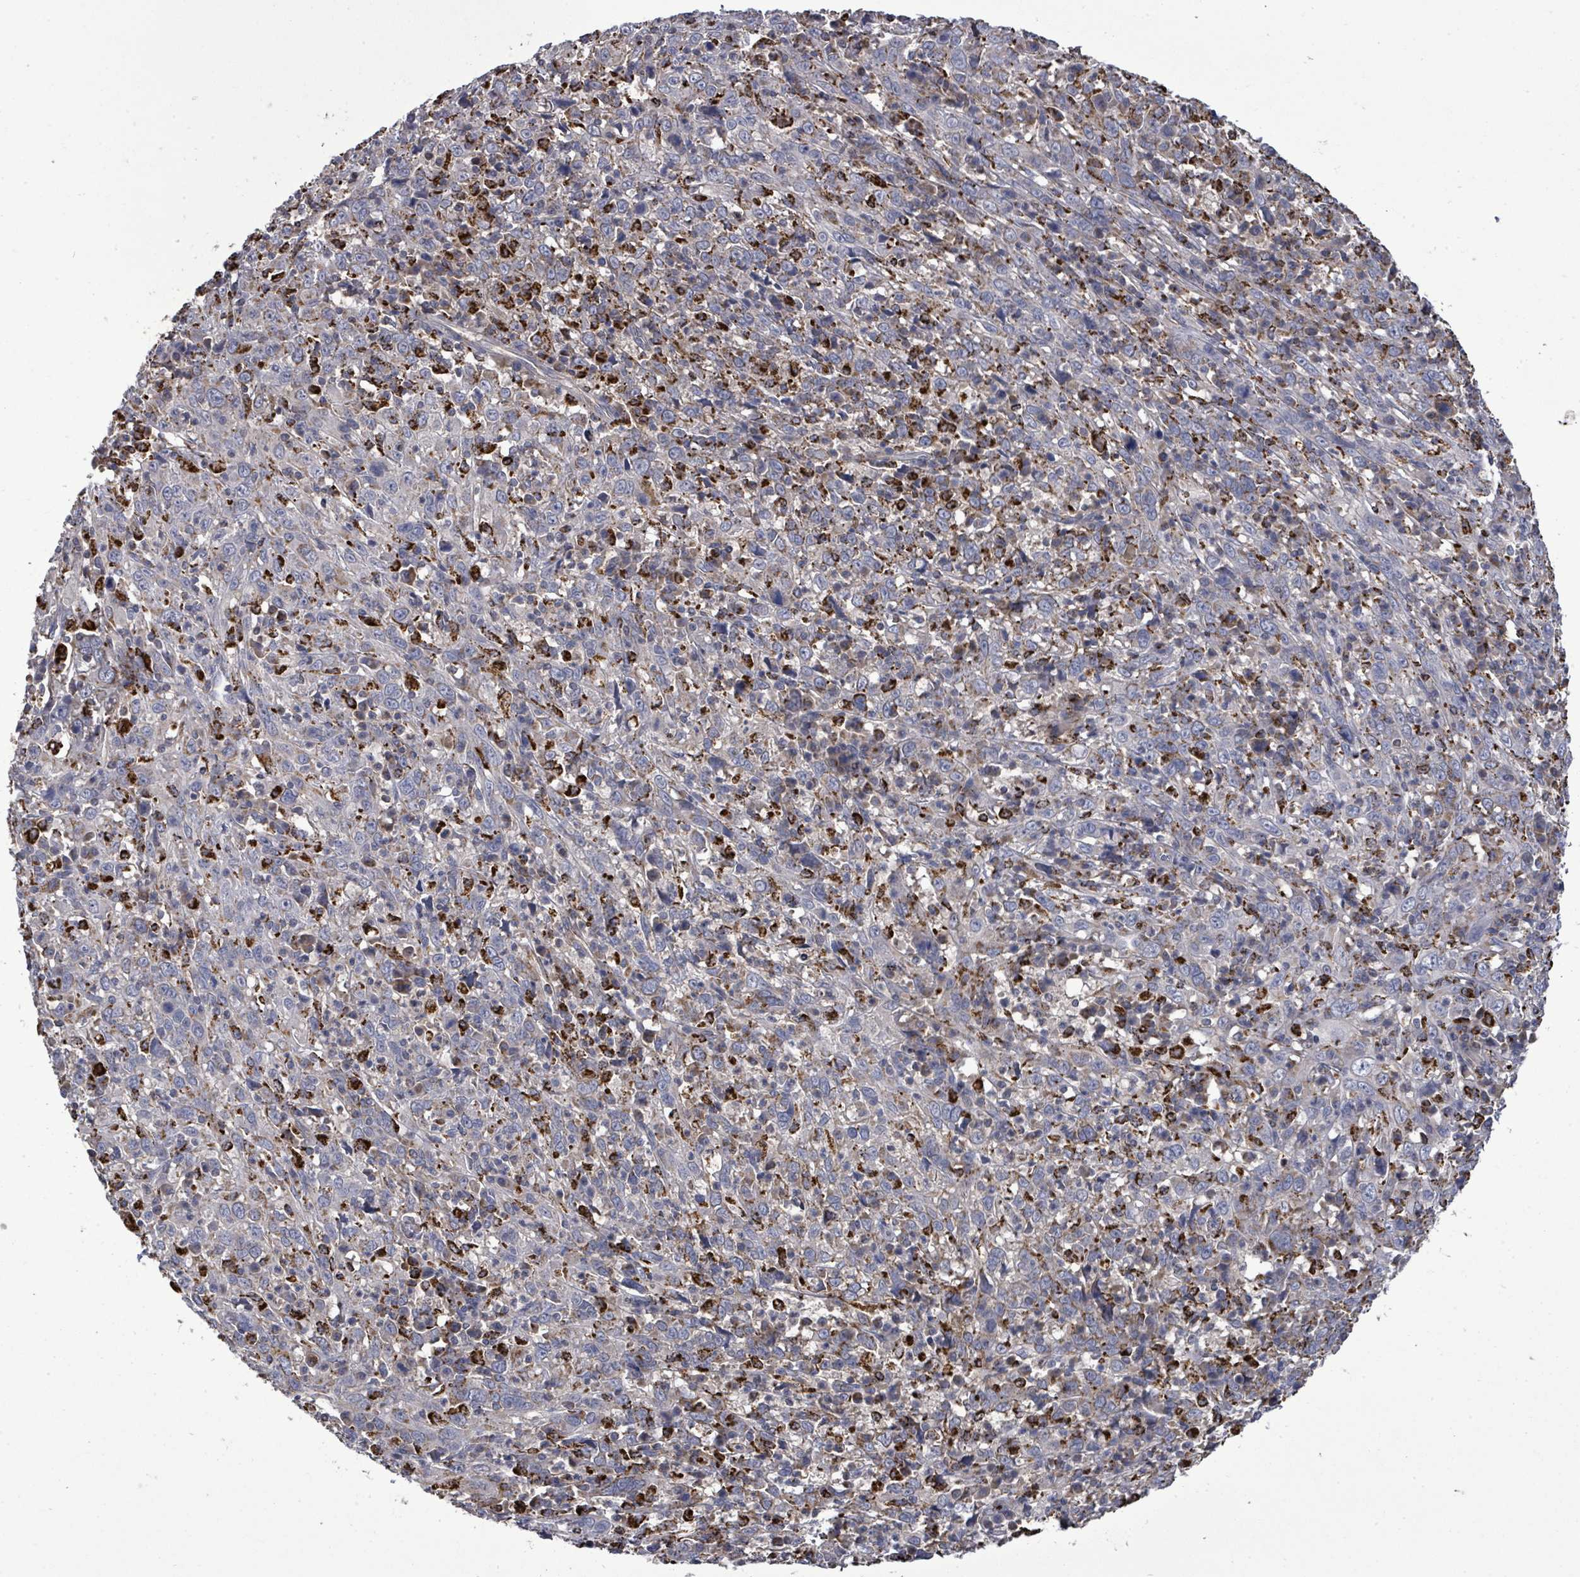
{"staining": {"intensity": "negative", "quantity": "none", "location": "none"}, "tissue": "cervical cancer", "cell_type": "Tumor cells", "image_type": "cancer", "snomed": [{"axis": "morphology", "description": "Squamous cell carcinoma, NOS"}, {"axis": "topography", "description": "Cervix"}], "caption": "Immunohistochemistry (IHC) image of neoplastic tissue: cervical cancer (squamous cell carcinoma) stained with DAB shows no significant protein expression in tumor cells.", "gene": "MTMR12", "patient": {"sex": "female", "age": 46}}